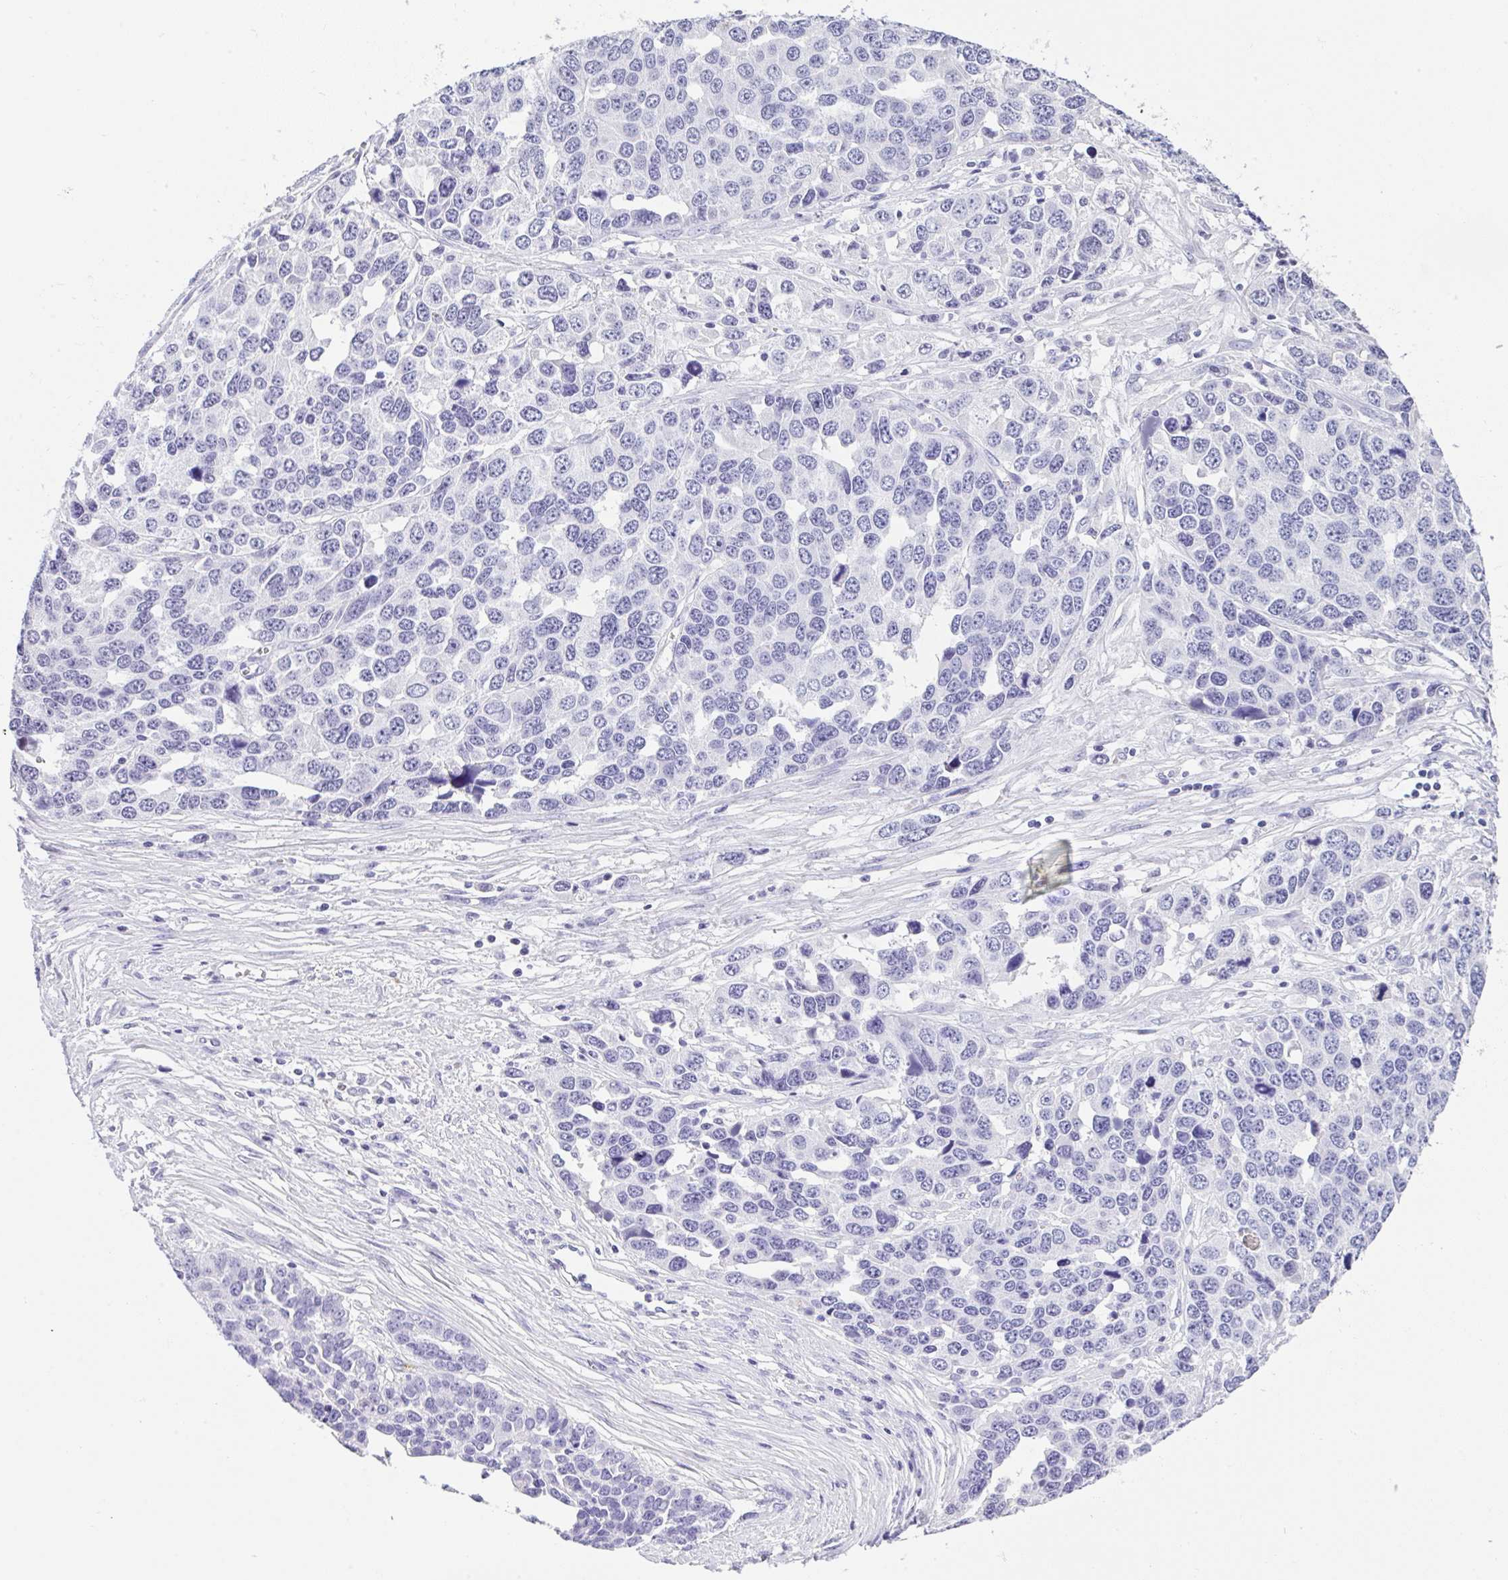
{"staining": {"intensity": "negative", "quantity": "none", "location": "none"}, "tissue": "ovarian cancer", "cell_type": "Tumor cells", "image_type": "cancer", "snomed": [{"axis": "morphology", "description": "Cystadenocarcinoma, serous, NOS"}, {"axis": "topography", "description": "Ovary"}], "caption": "DAB (3,3'-diaminobenzidine) immunohistochemical staining of human ovarian cancer exhibits no significant staining in tumor cells.", "gene": "HOXC12", "patient": {"sex": "female", "age": 76}}